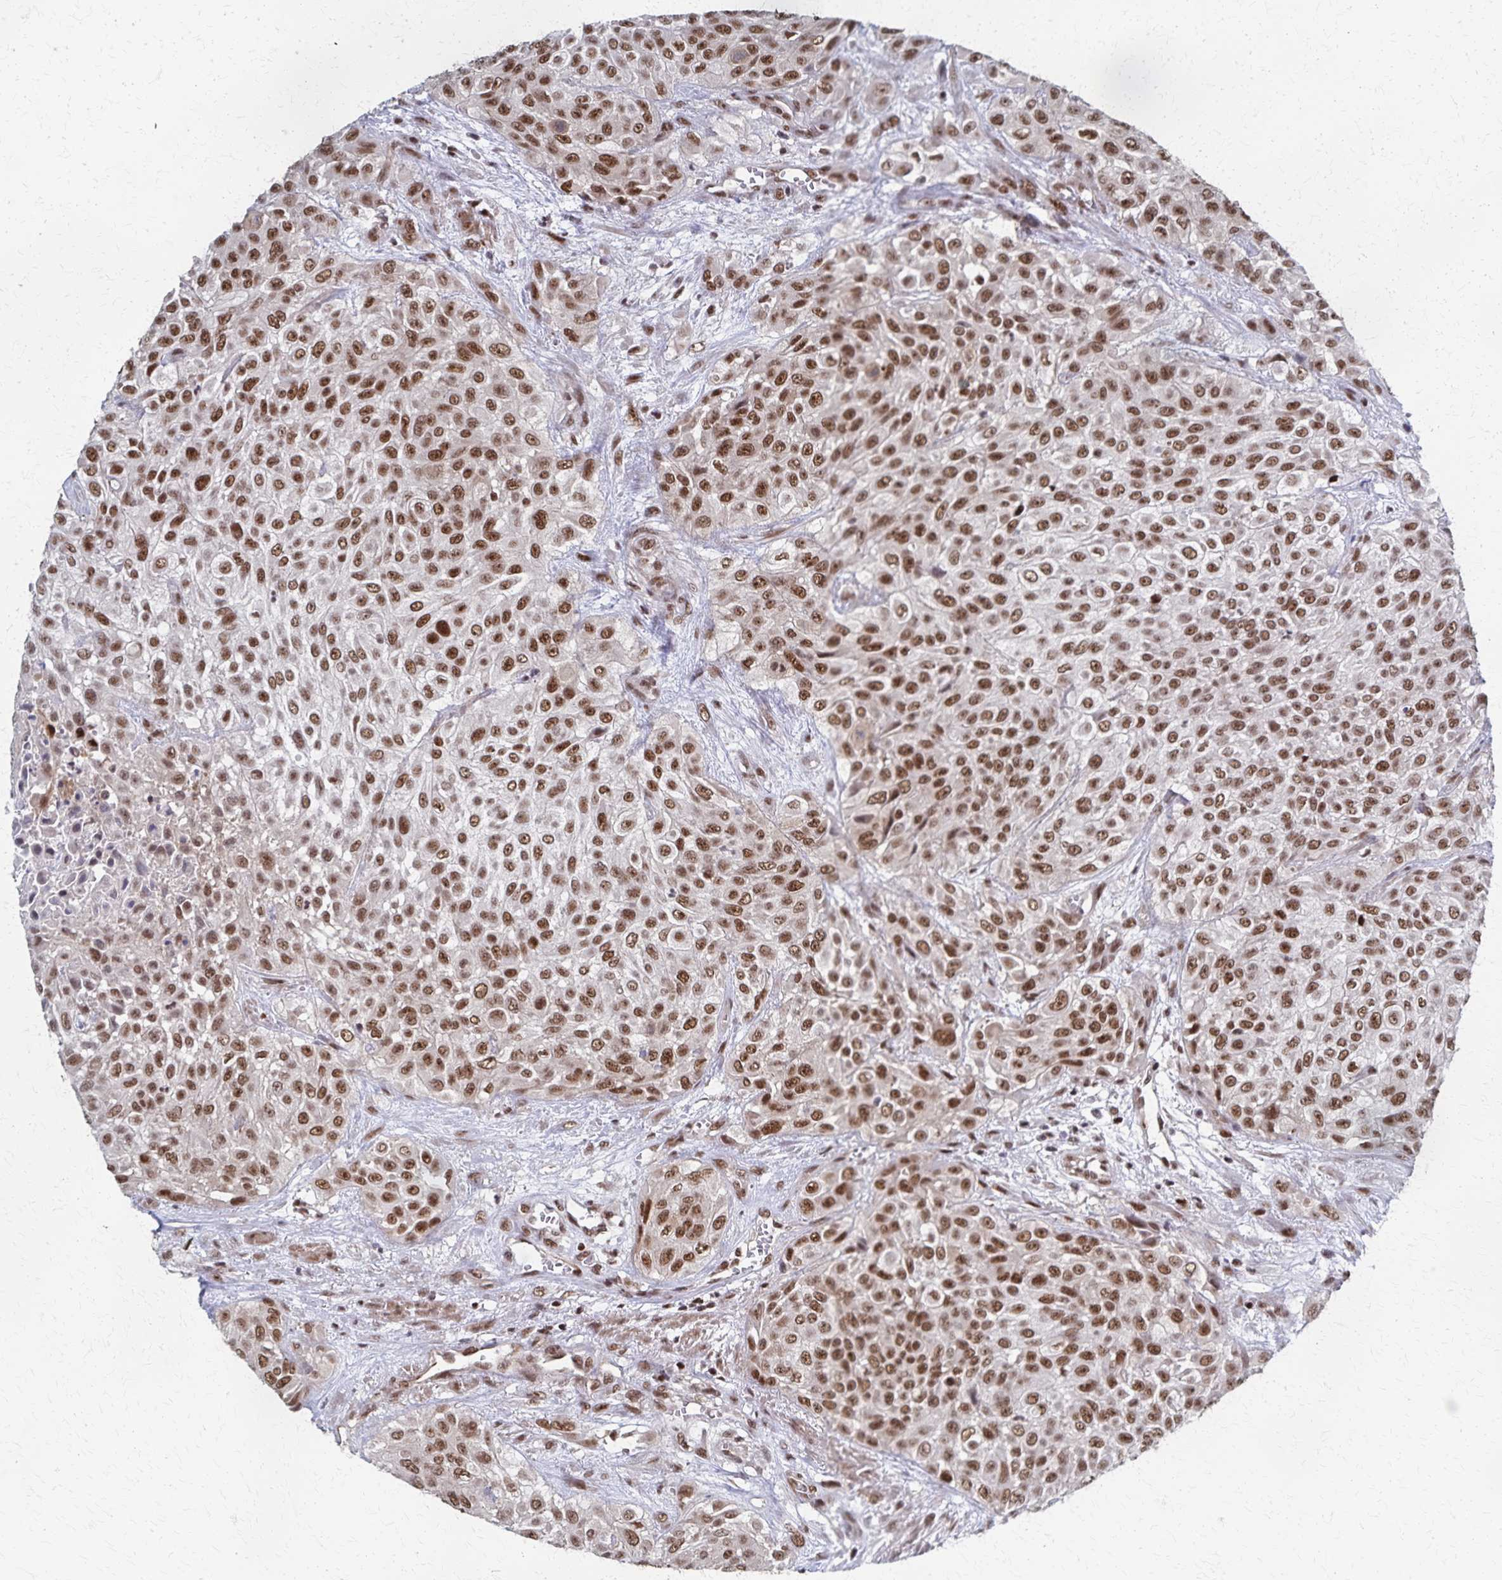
{"staining": {"intensity": "moderate", "quantity": ">75%", "location": "nuclear"}, "tissue": "urothelial cancer", "cell_type": "Tumor cells", "image_type": "cancer", "snomed": [{"axis": "morphology", "description": "Urothelial carcinoma, High grade"}, {"axis": "topography", "description": "Urinary bladder"}], "caption": "Protein staining displays moderate nuclear staining in about >75% of tumor cells in high-grade urothelial carcinoma. (DAB = brown stain, brightfield microscopy at high magnification).", "gene": "GTF2B", "patient": {"sex": "male", "age": 57}}